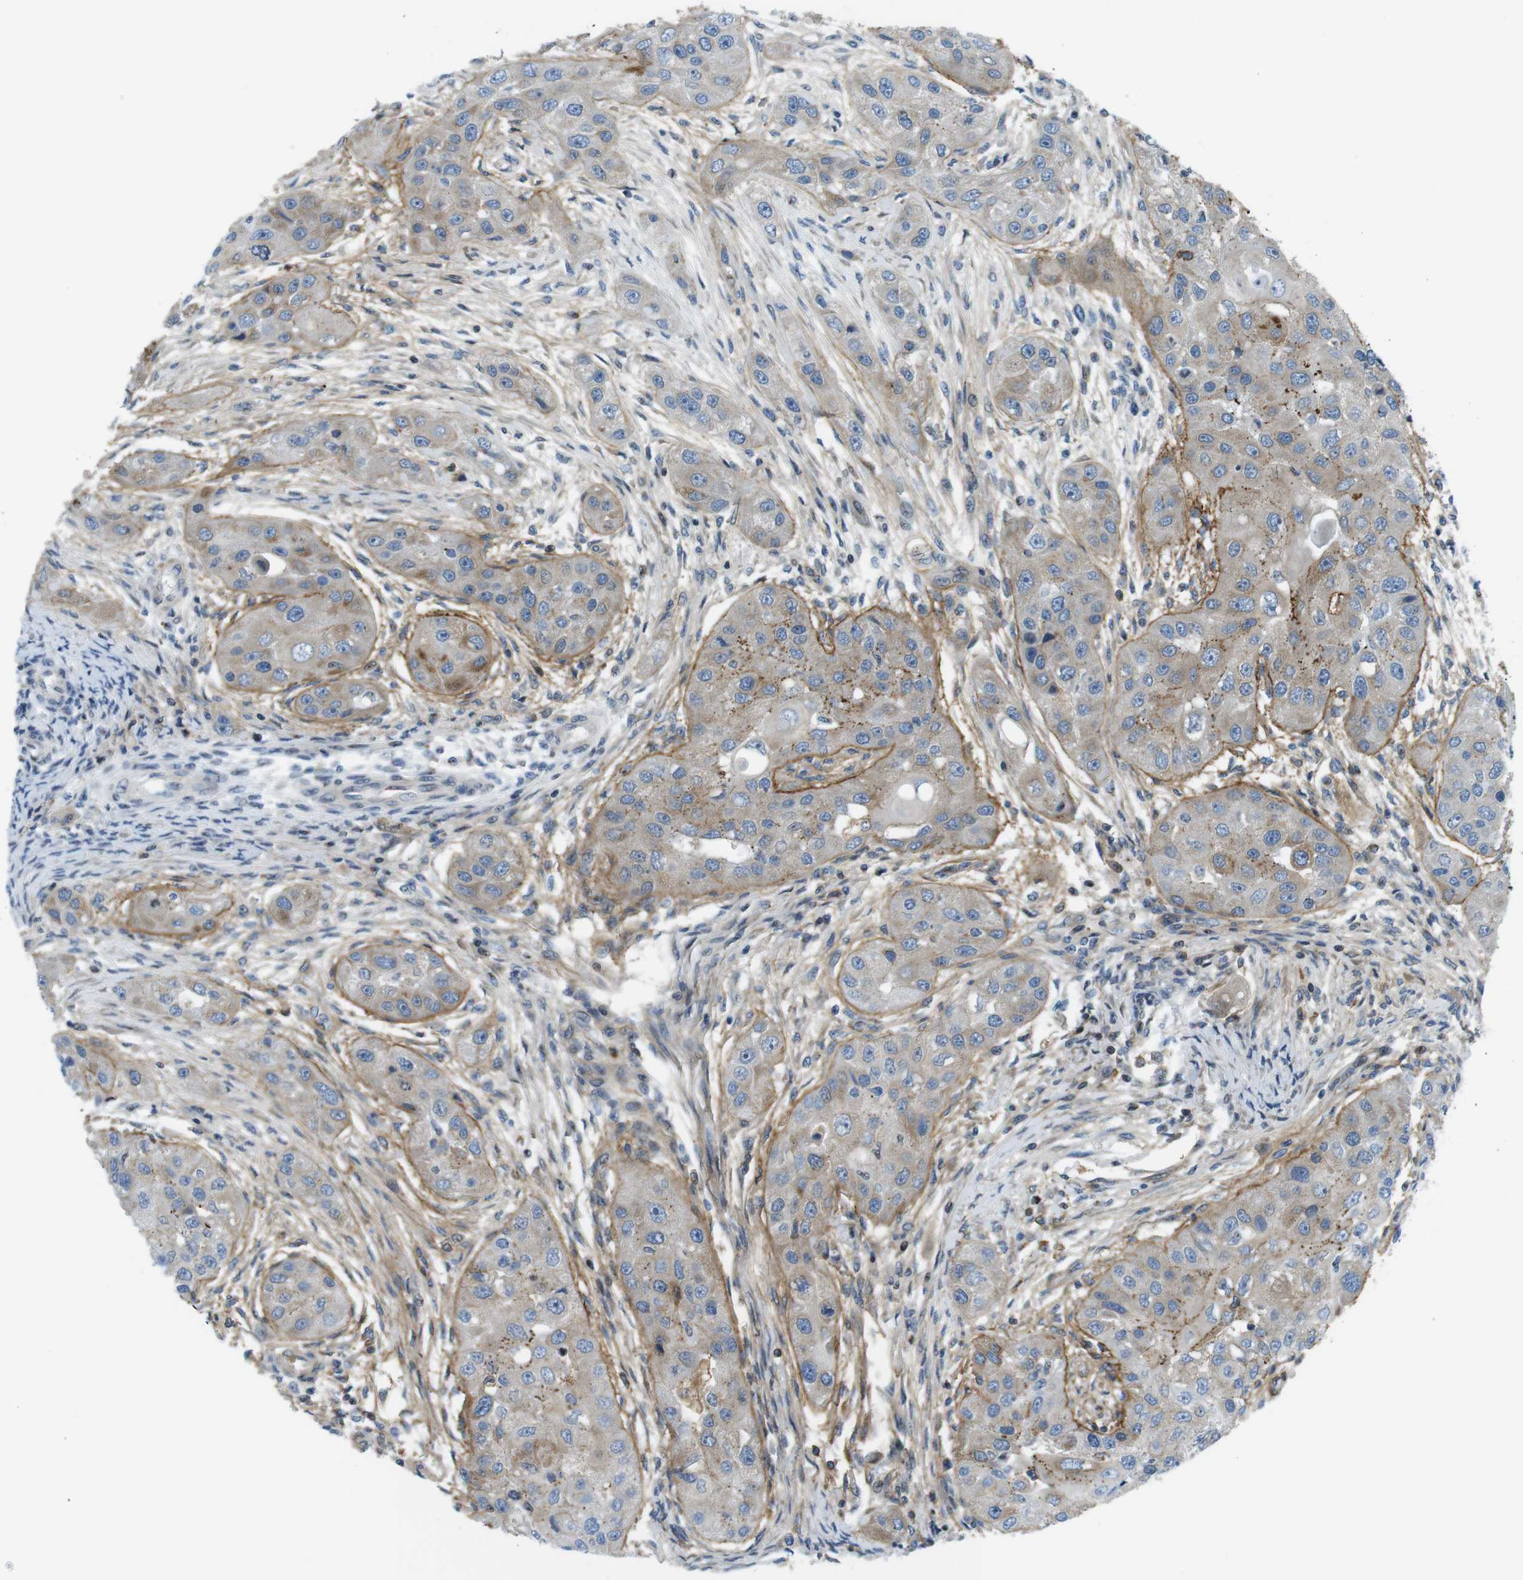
{"staining": {"intensity": "weak", "quantity": ">75%", "location": "cytoplasmic/membranous"}, "tissue": "head and neck cancer", "cell_type": "Tumor cells", "image_type": "cancer", "snomed": [{"axis": "morphology", "description": "Normal tissue, NOS"}, {"axis": "morphology", "description": "Squamous cell carcinoma, NOS"}, {"axis": "topography", "description": "Skeletal muscle"}, {"axis": "topography", "description": "Head-Neck"}], "caption": "Brown immunohistochemical staining in human head and neck squamous cell carcinoma exhibits weak cytoplasmic/membranous expression in approximately >75% of tumor cells. (IHC, brightfield microscopy, high magnification).", "gene": "ZDHHC3", "patient": {"sex": "male", "age": 51}}